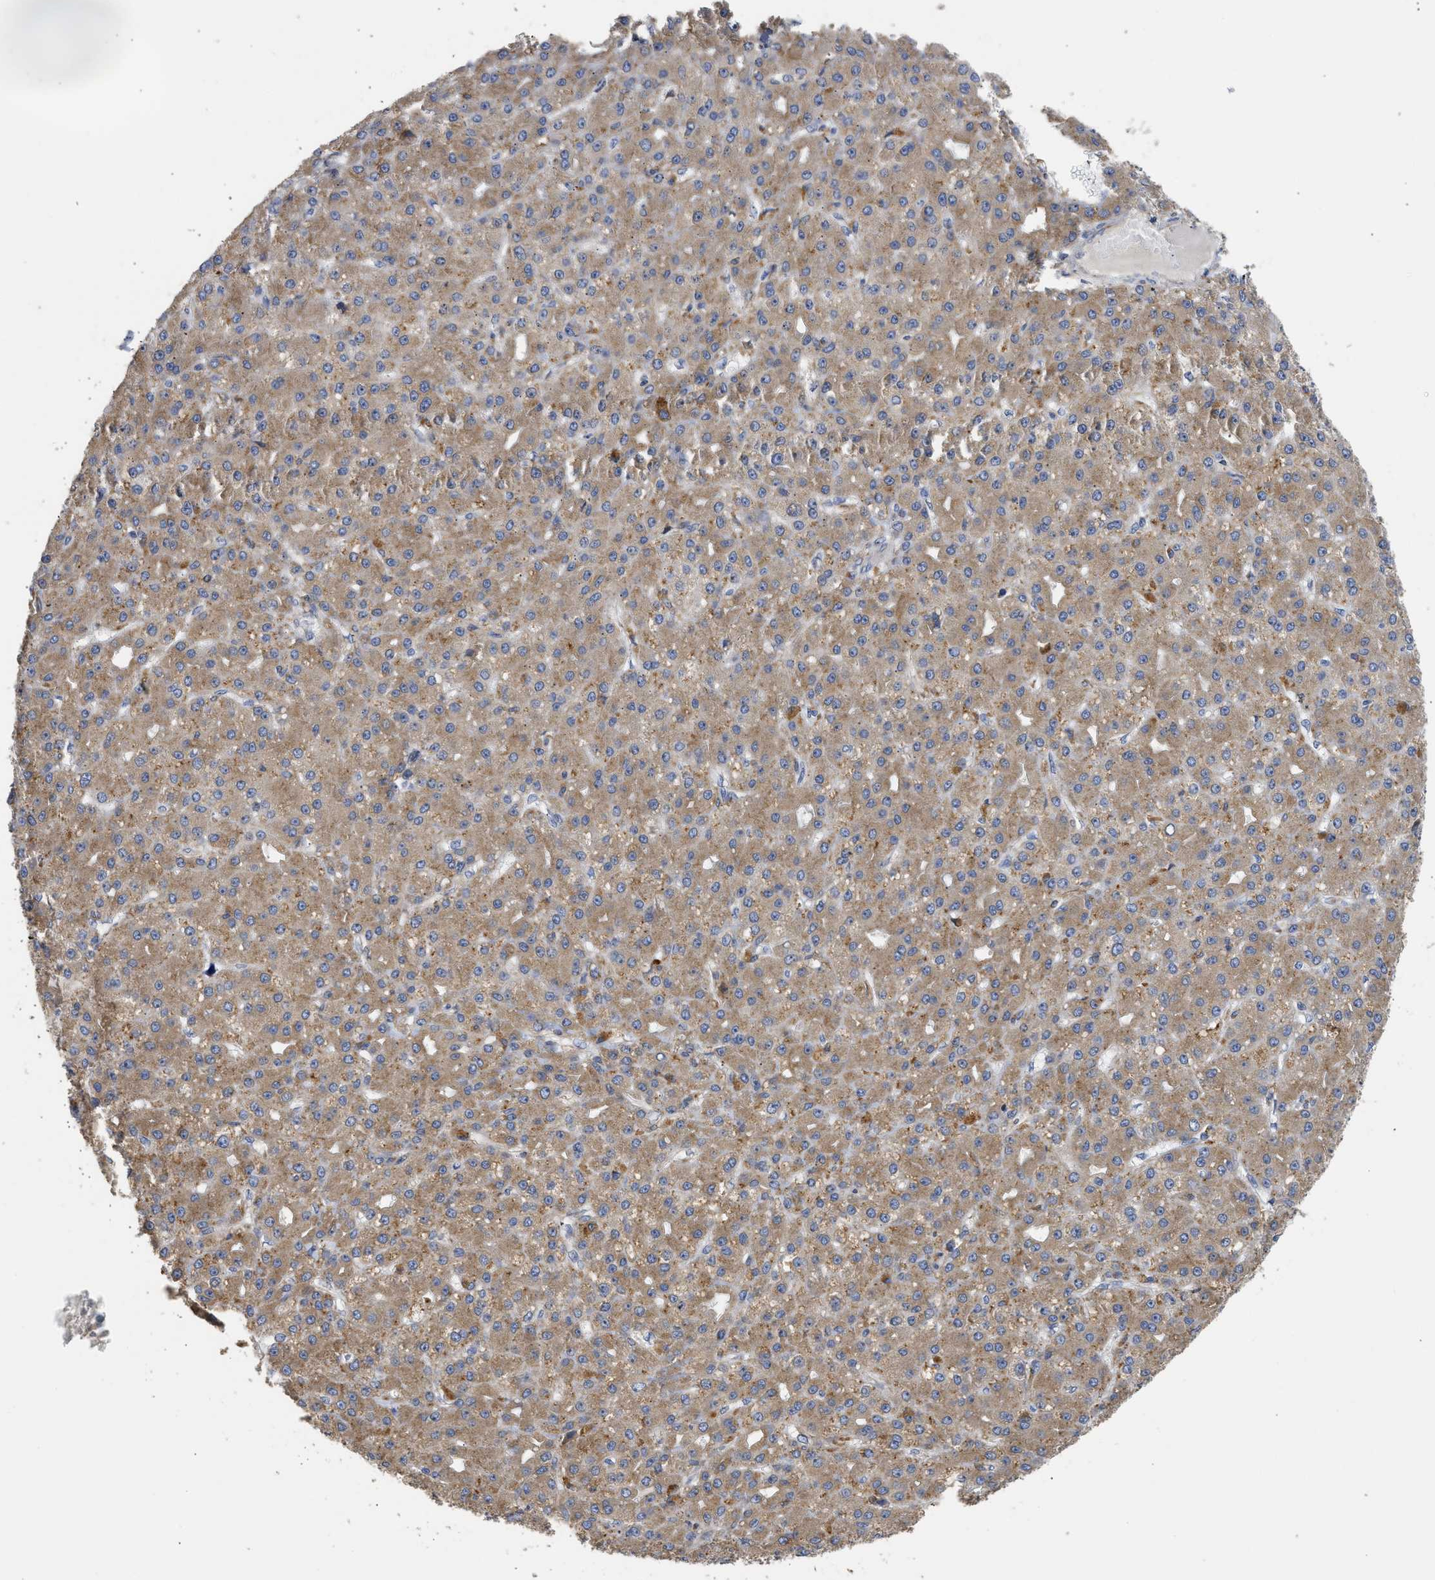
{"staining": {"intensity": "moderate", "quantity": ">75%", "location": "cytoplasmic/membranous"}, "tissue": "liver cancer", "cell_type": "Tumor cells", "image_type": "cancer", "snomed": [{"axis": "morphology", "description": "Carcinoma, Hepatocellular, NOS"}, {"axis": "topography", "description": "Liver"}], "caption": "There is medium levels of moderate cytoplasmic/membranous positivity in tumor cells of hepatocellular carcinoma (liver), as demonstrated by immunohistochemical staining (brown color).", "gene": "TMED1", "patient": {"sex": "male", "age": 67}}